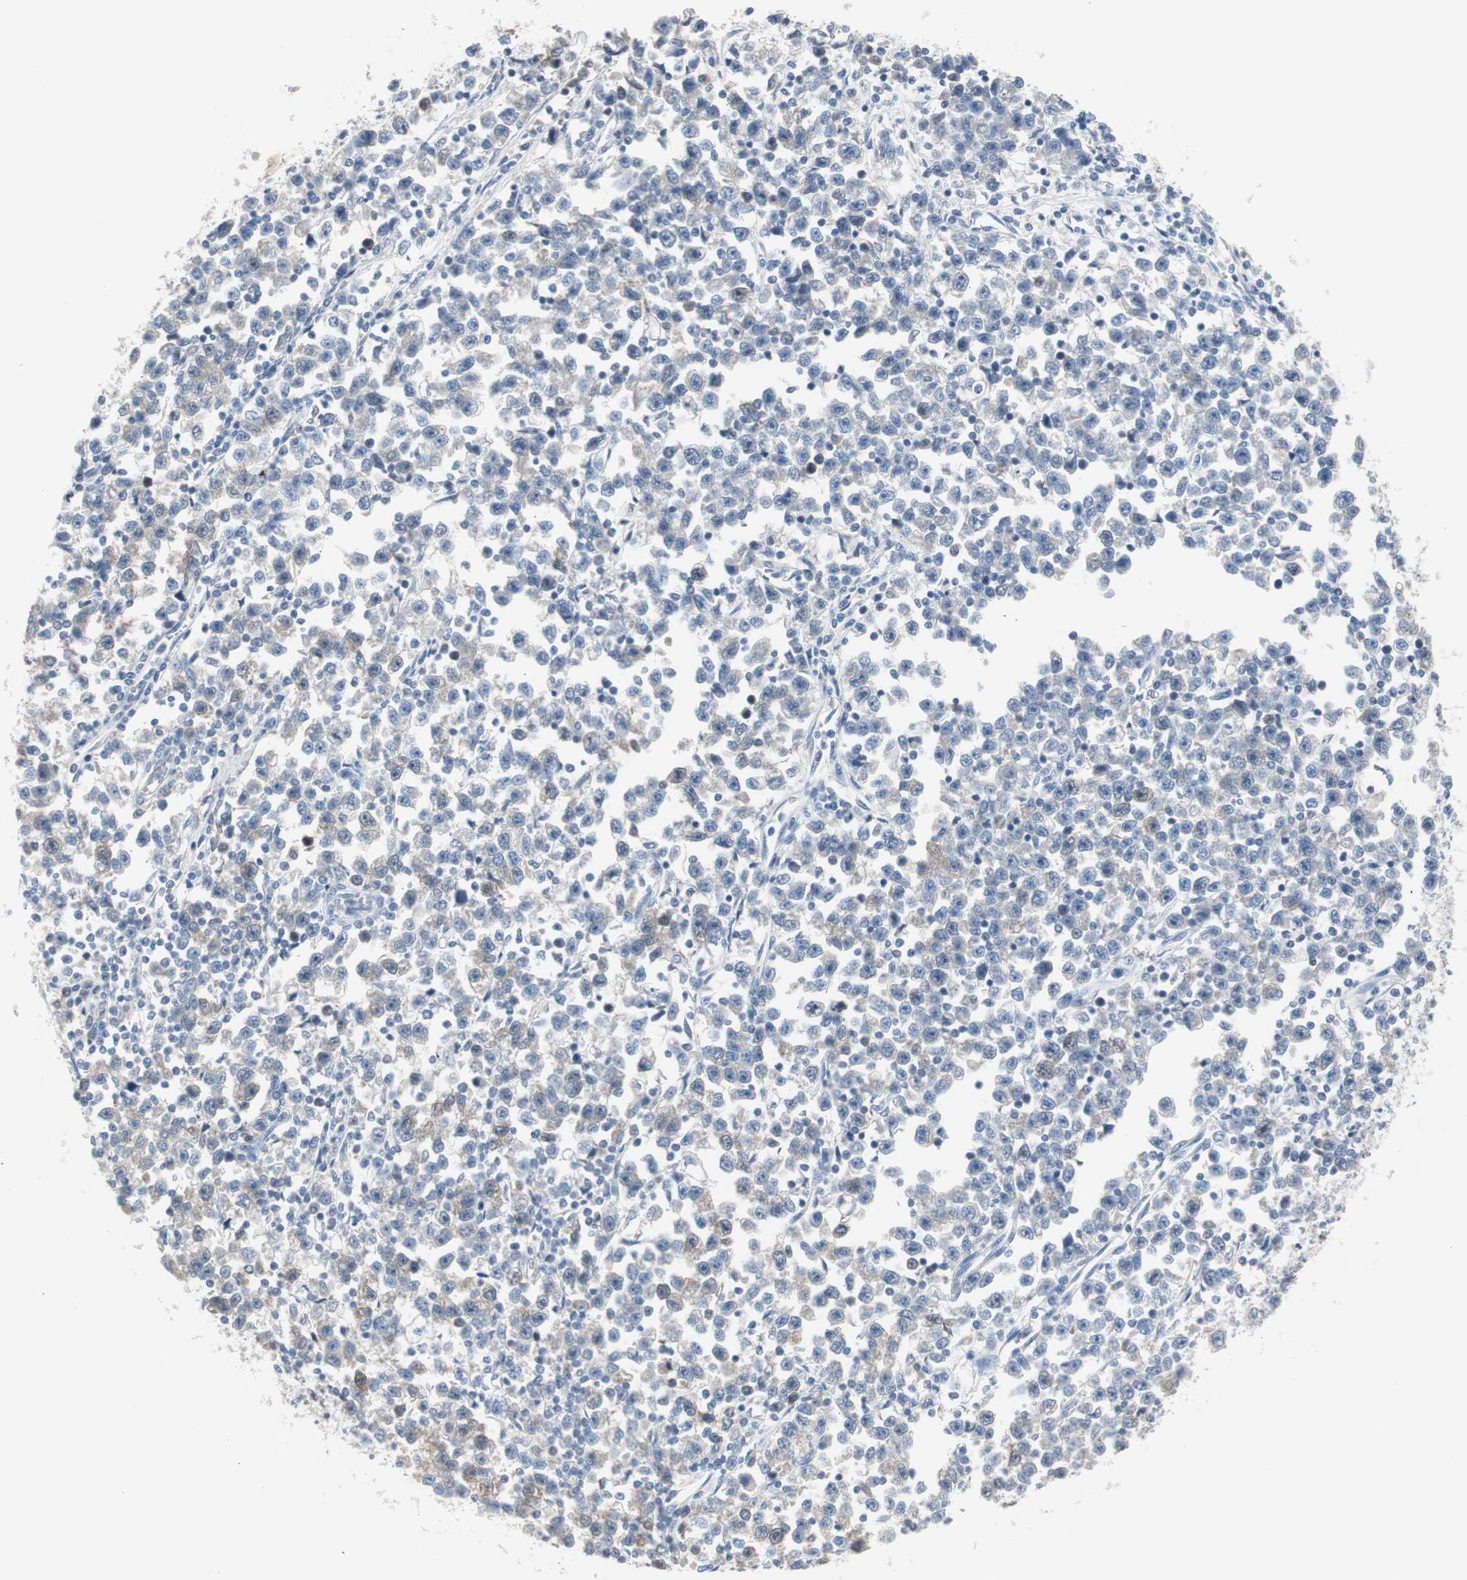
{"staining": {"intensity": "weak", "quantity": "25%-75%", "location": "cytoplasmic/membranous"}, "tissue": "testis cancer", "cell_type": "Tumor cells", "image_type": "cancer", "snomed": [{"axis": "morphology", "description": "Seminoma, NOS"}, {"axis": "topography", "description": "Testis"}], "caption": "Weak cytoplasmic/membranous expression is identified in approximately 25%-75% of tumor cells in seminoma (testis). (Stains: DAB in brown, nuclei in blue, Microscopy: brightfield microscopy at high magnification).", "gene": "TK1", "patient": {"sex": "male", "age": 43}}